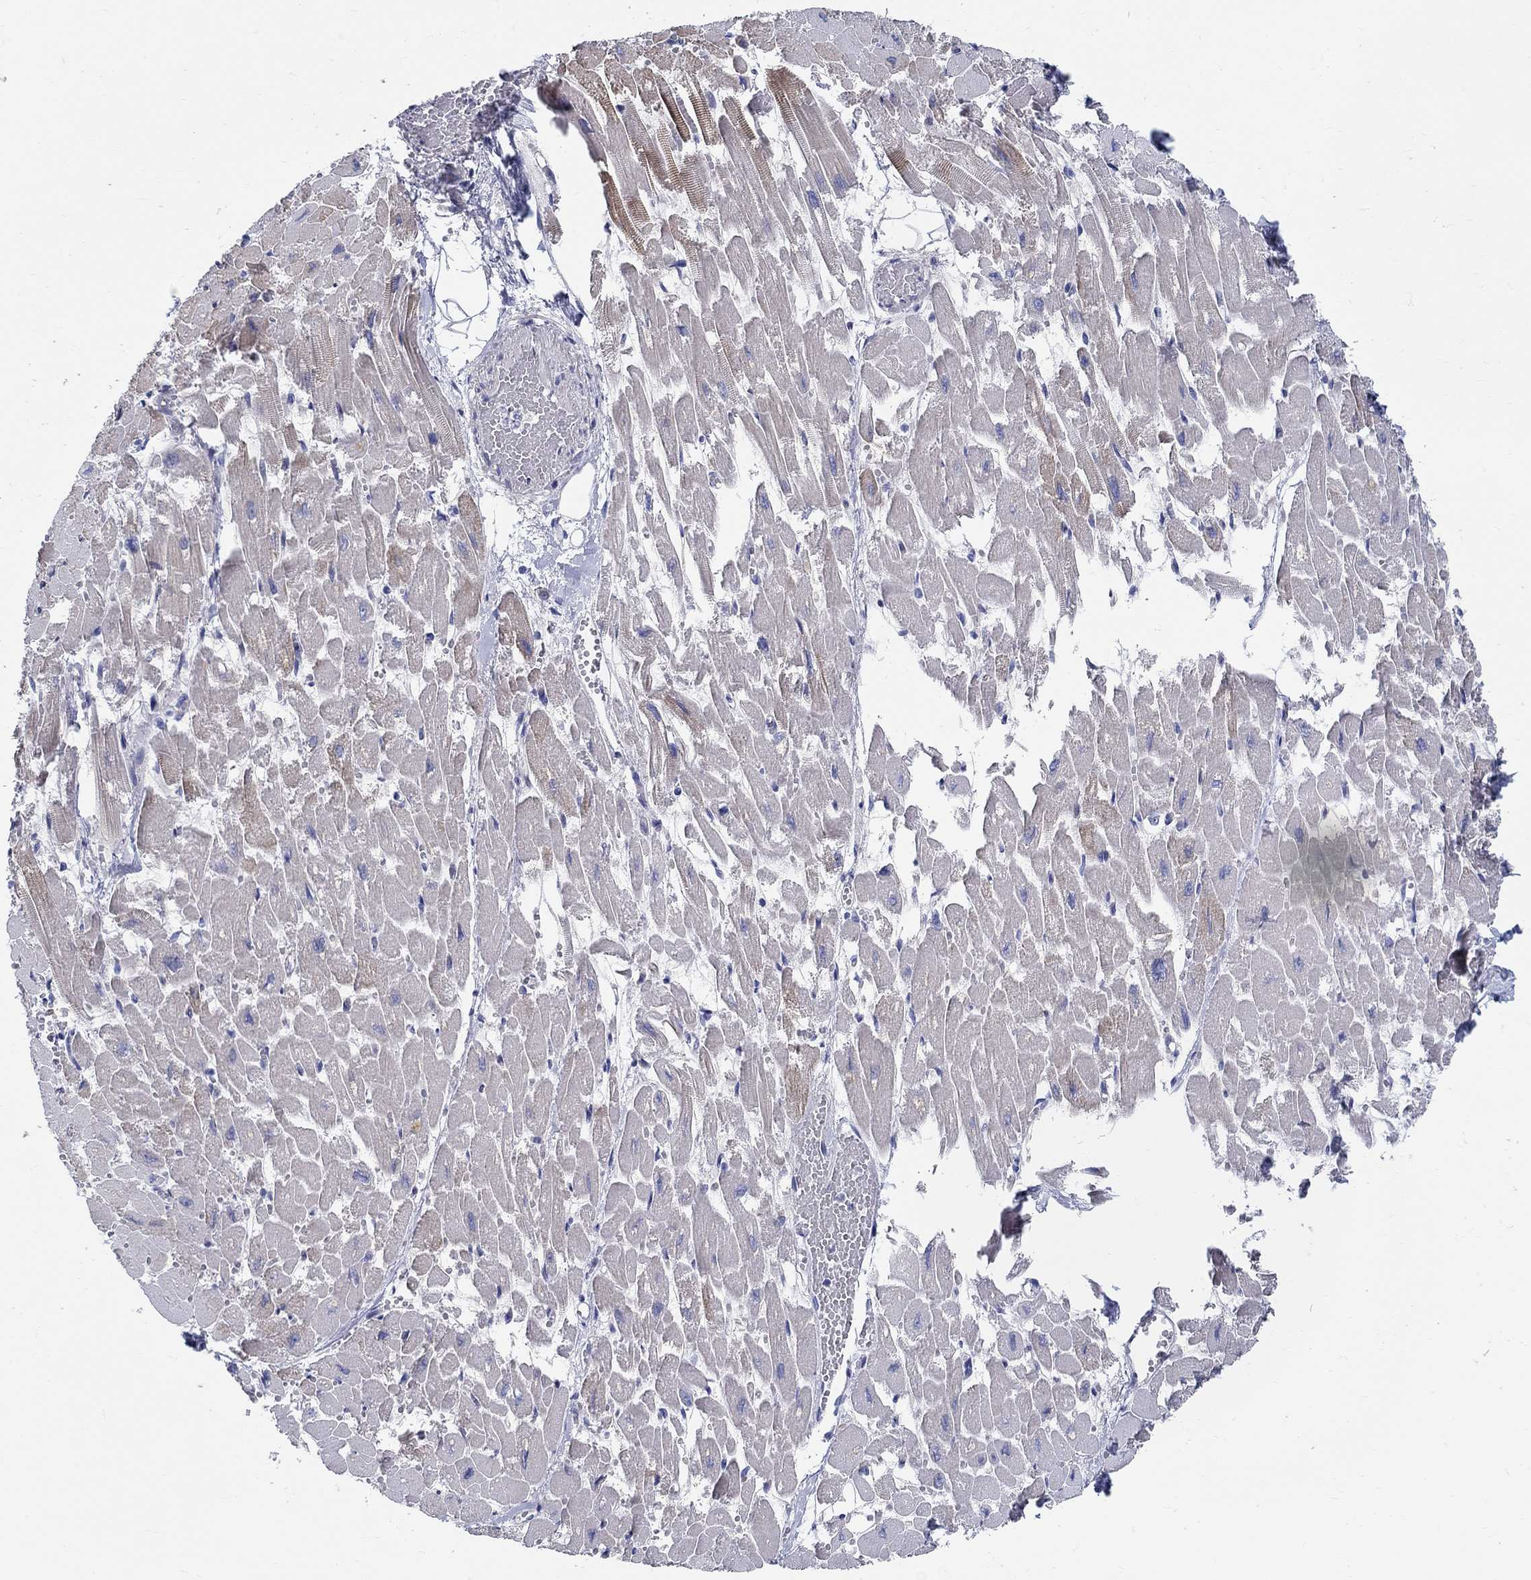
{"staining": {"intensity": "moderate", "quantity": "25%-75%", "location": "cytoplasmic/membranous"}, "tissue": "heart muscle", "cell_type": "Cardiomyocytes", "image_type": "normal", "snomed": [{"axis": "morphology", "description": "Normal tissue, NOS"}, {"axis": "topography", "description": "Heart"}], "caption": "Immunohistochemical staining of benign heart muscle demonstrates medium levels of moderate cytoplasmic/membranous expression in approximately 25%-75% of cardiomyocytes. The staining was performed using DAB (3,3'-diaminobenzidine), with brown indicating positive protein expression. Nuclei are stained blue with hematoxylin.", "gene": "C16orf46", "patient": {"sex": "female", "age": 52}}